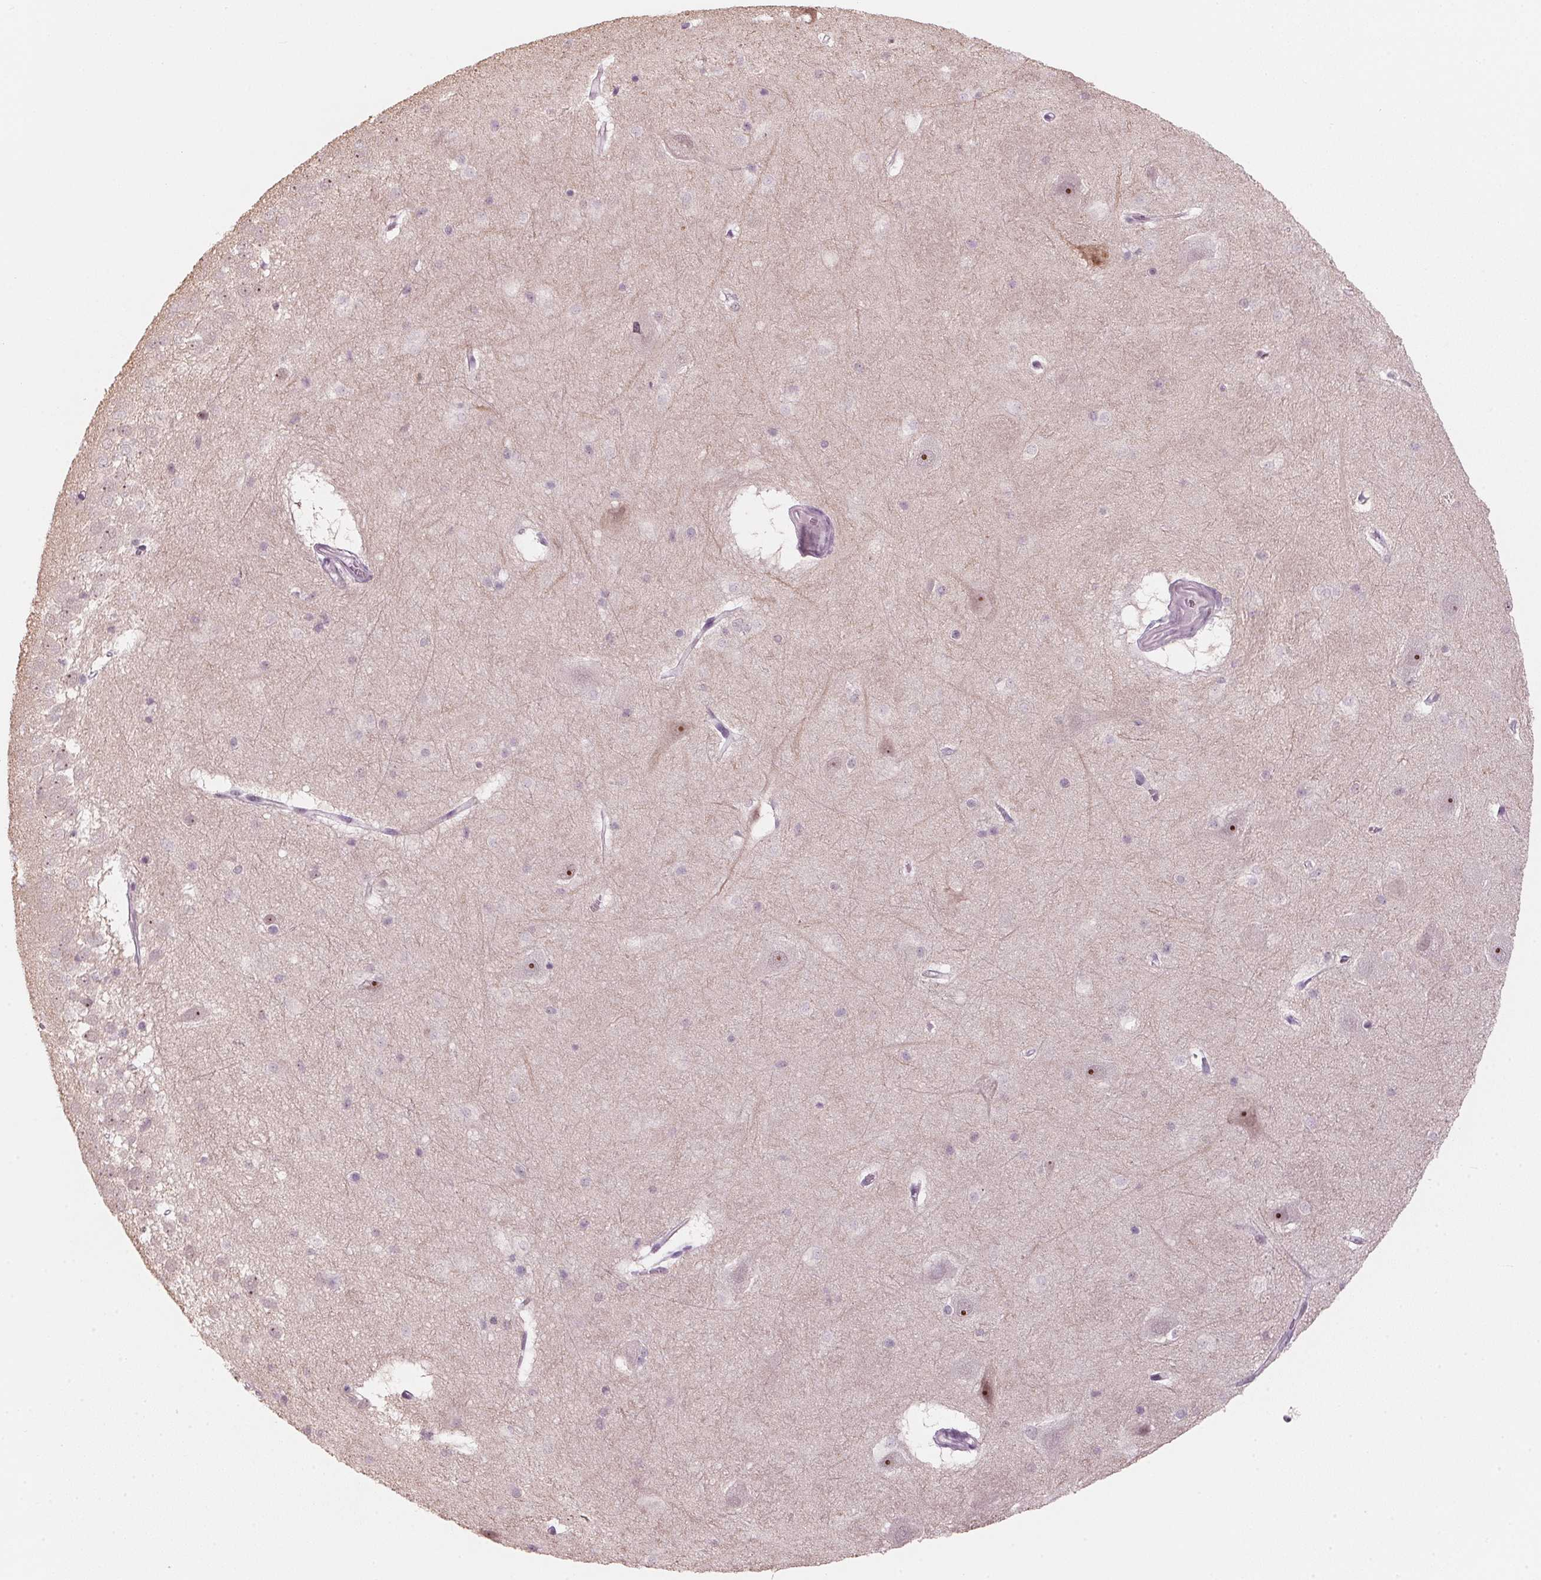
{"staining": {"intensity": "negative", "quantity": "none", "location": "none"}, "tissue": "hippocampus", "cell_type": "Glial cells", "image_type": "normal", "snomed": [{"axis": "morphology", "description": "Normal tissue, NOS"}, {"axis": "topography", "description": "Hippocampus"}], "caption": "Immunohistochemical staining of benign human hippocampus reveals no significant expression in glial cells.", "gene": "DNTTIP2", "patient": {"sex": "male", "age": 45}}